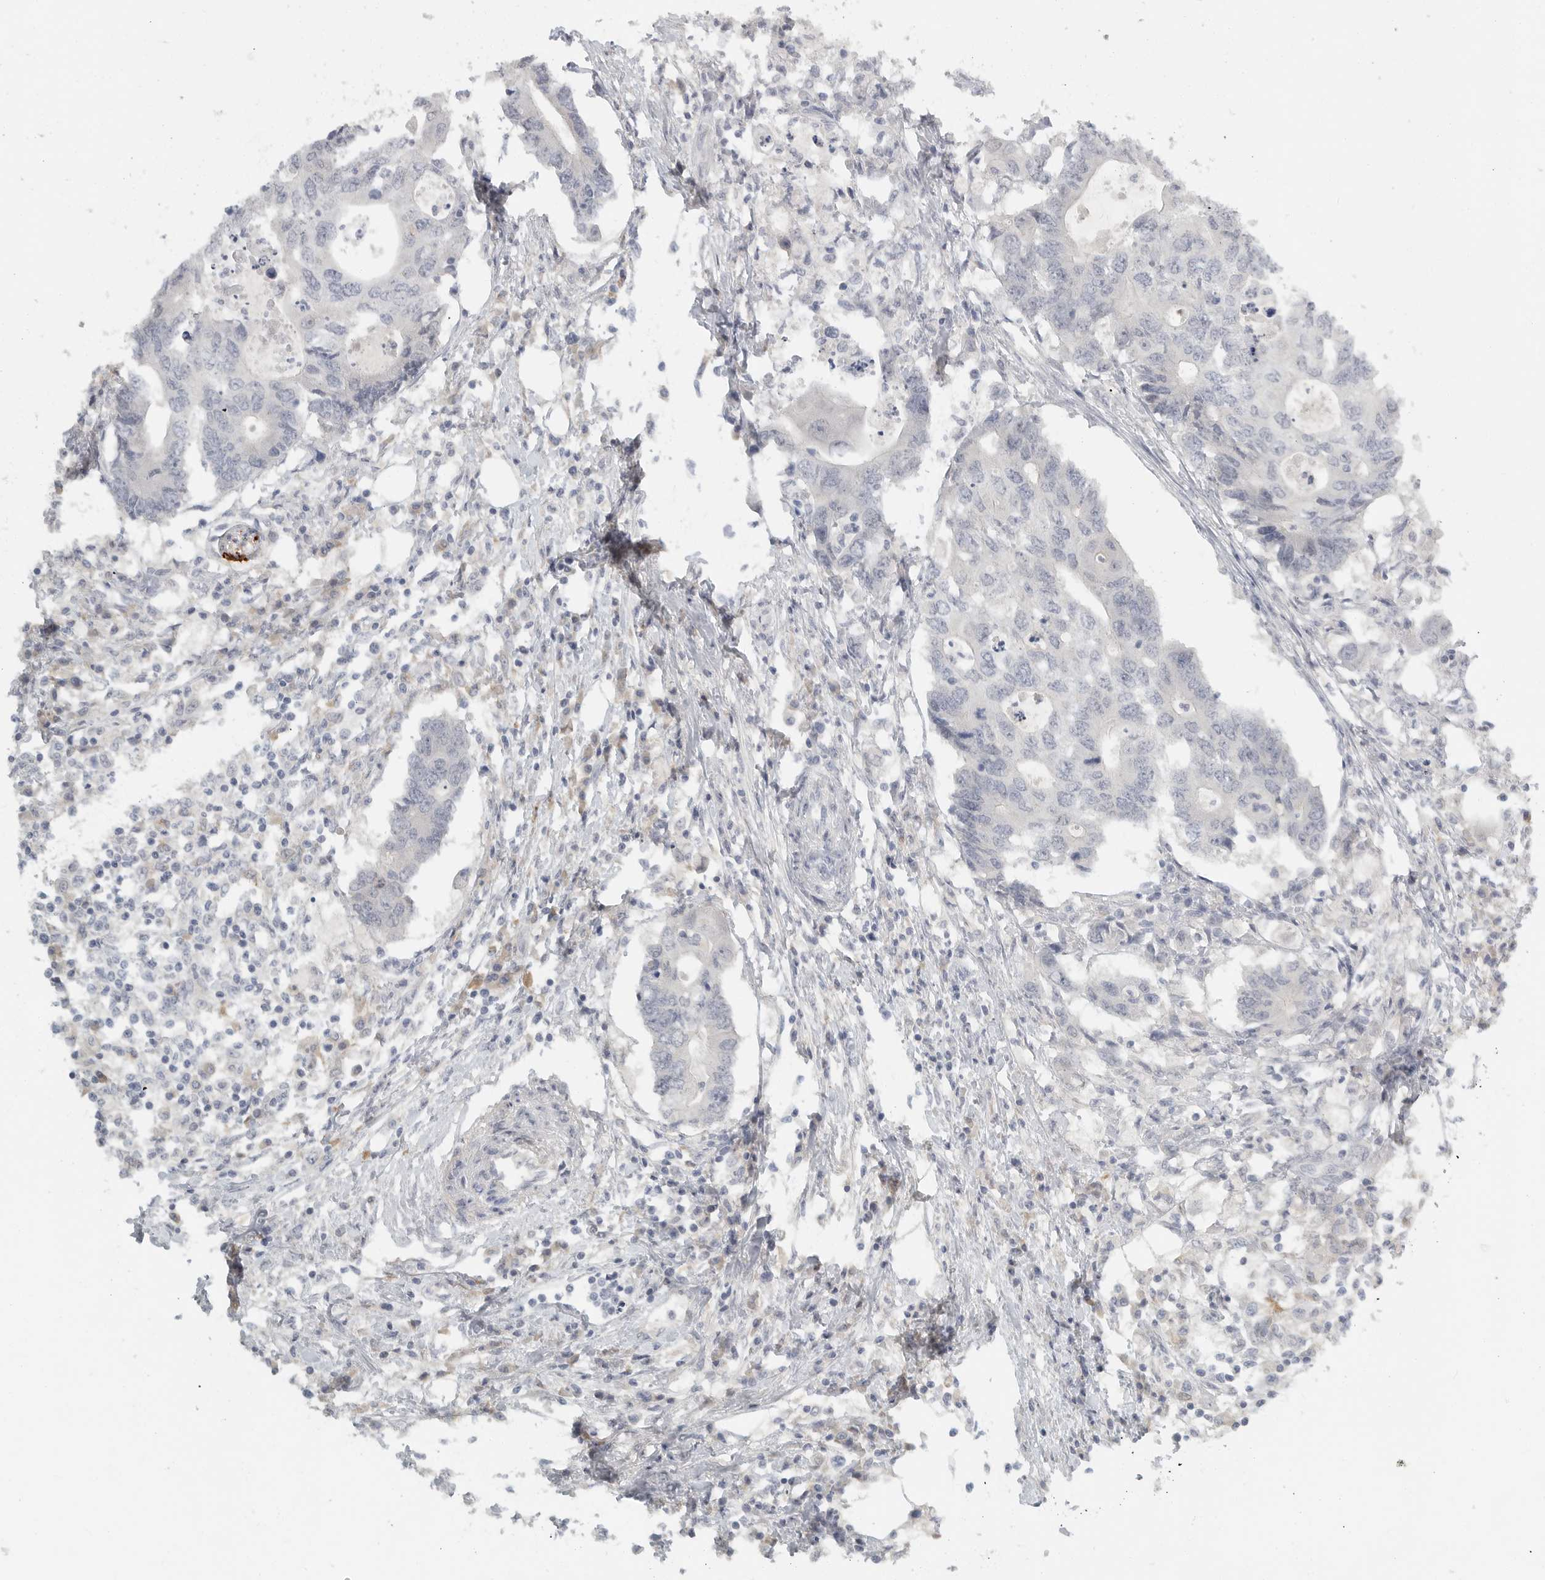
{"staining": {"intensity": "negative", "quantity": "none", "location": "none"}, "tissue": "colorectal cancer", "cell_type": "Tumor cells", "image_type": "cancer", "snomed": [{"axis": "morphology", "description": "Adenocarcinoma, NOS"}, {"axis": "topography", "description": "Colon"}], "caption": "Immunohistochemistry of colorectal cancer (adenocarcinoma) demonstrates no staining in tumor cells.", "gene": "PAM", "patient": {"sex": "male", "age": 71}}